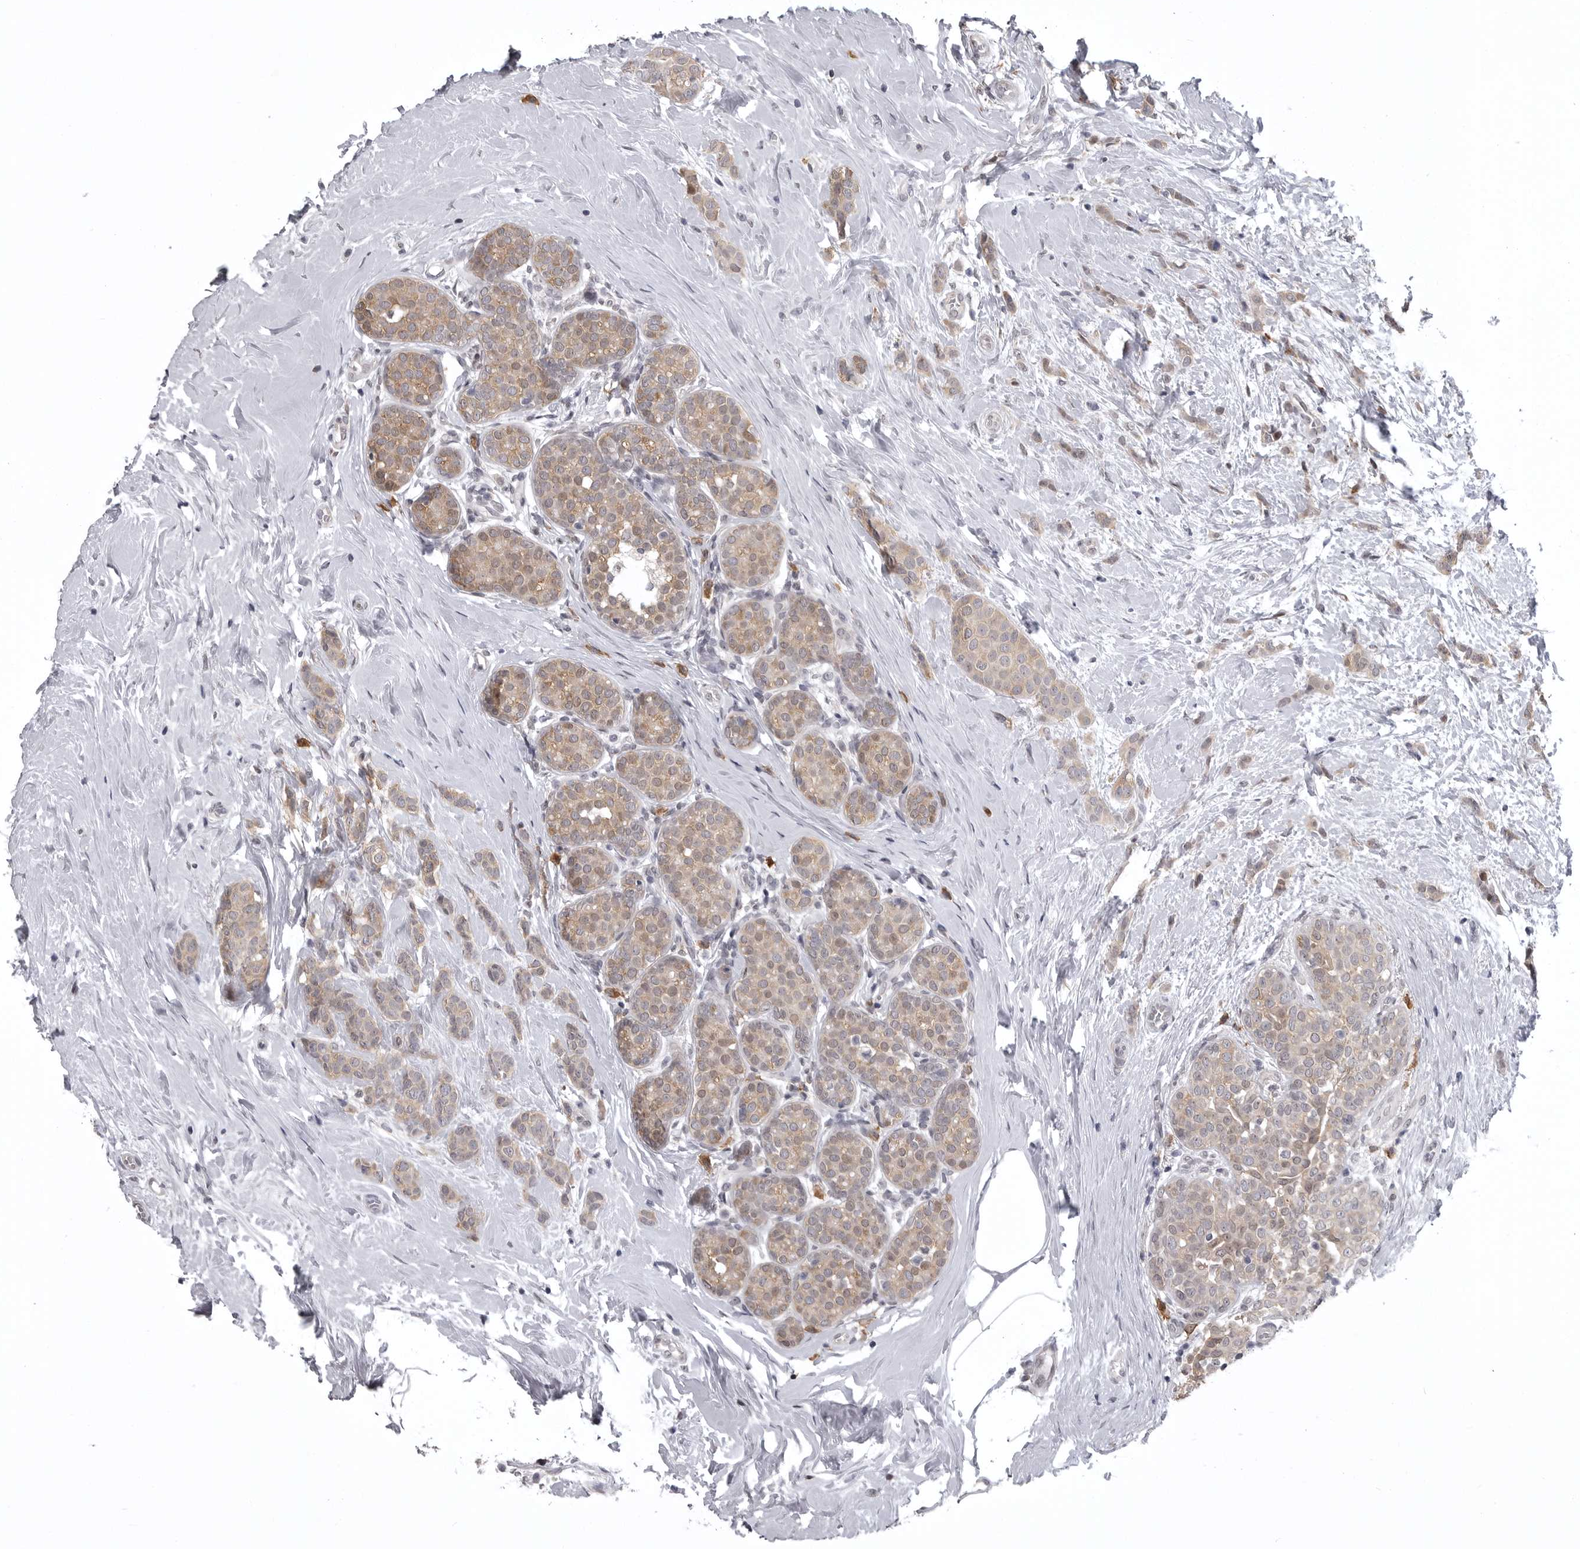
{"staining": {"intensity": "weak", "quantity": ">75%", "location": "cytoplasmic/membranous"}, "tissue": "breast cancer", "cell_type": "Tumor cells", "image_type": "cancer", "snomed": [{"axis": "morphology", "description": "Lobular carcinoma, in situ"}, {"axis": "morphology", "description": "Lobular carcinoma"}, {"axis": "topography", "description": "Breast"}], "caption": "Immunohistochemistry histopathology image of neoplastic tissue: breast cancer (lobular carcinoma) stained using immunohistochemistry (IHC) displays low levels of weak protein expression localized specifically in the cytoplasmic/membranous of tumor cells, appearing as a cytoplasmic/membranous brown color.", "gene": "SNX16", "patient": {"sex": "female", "age": 41}}